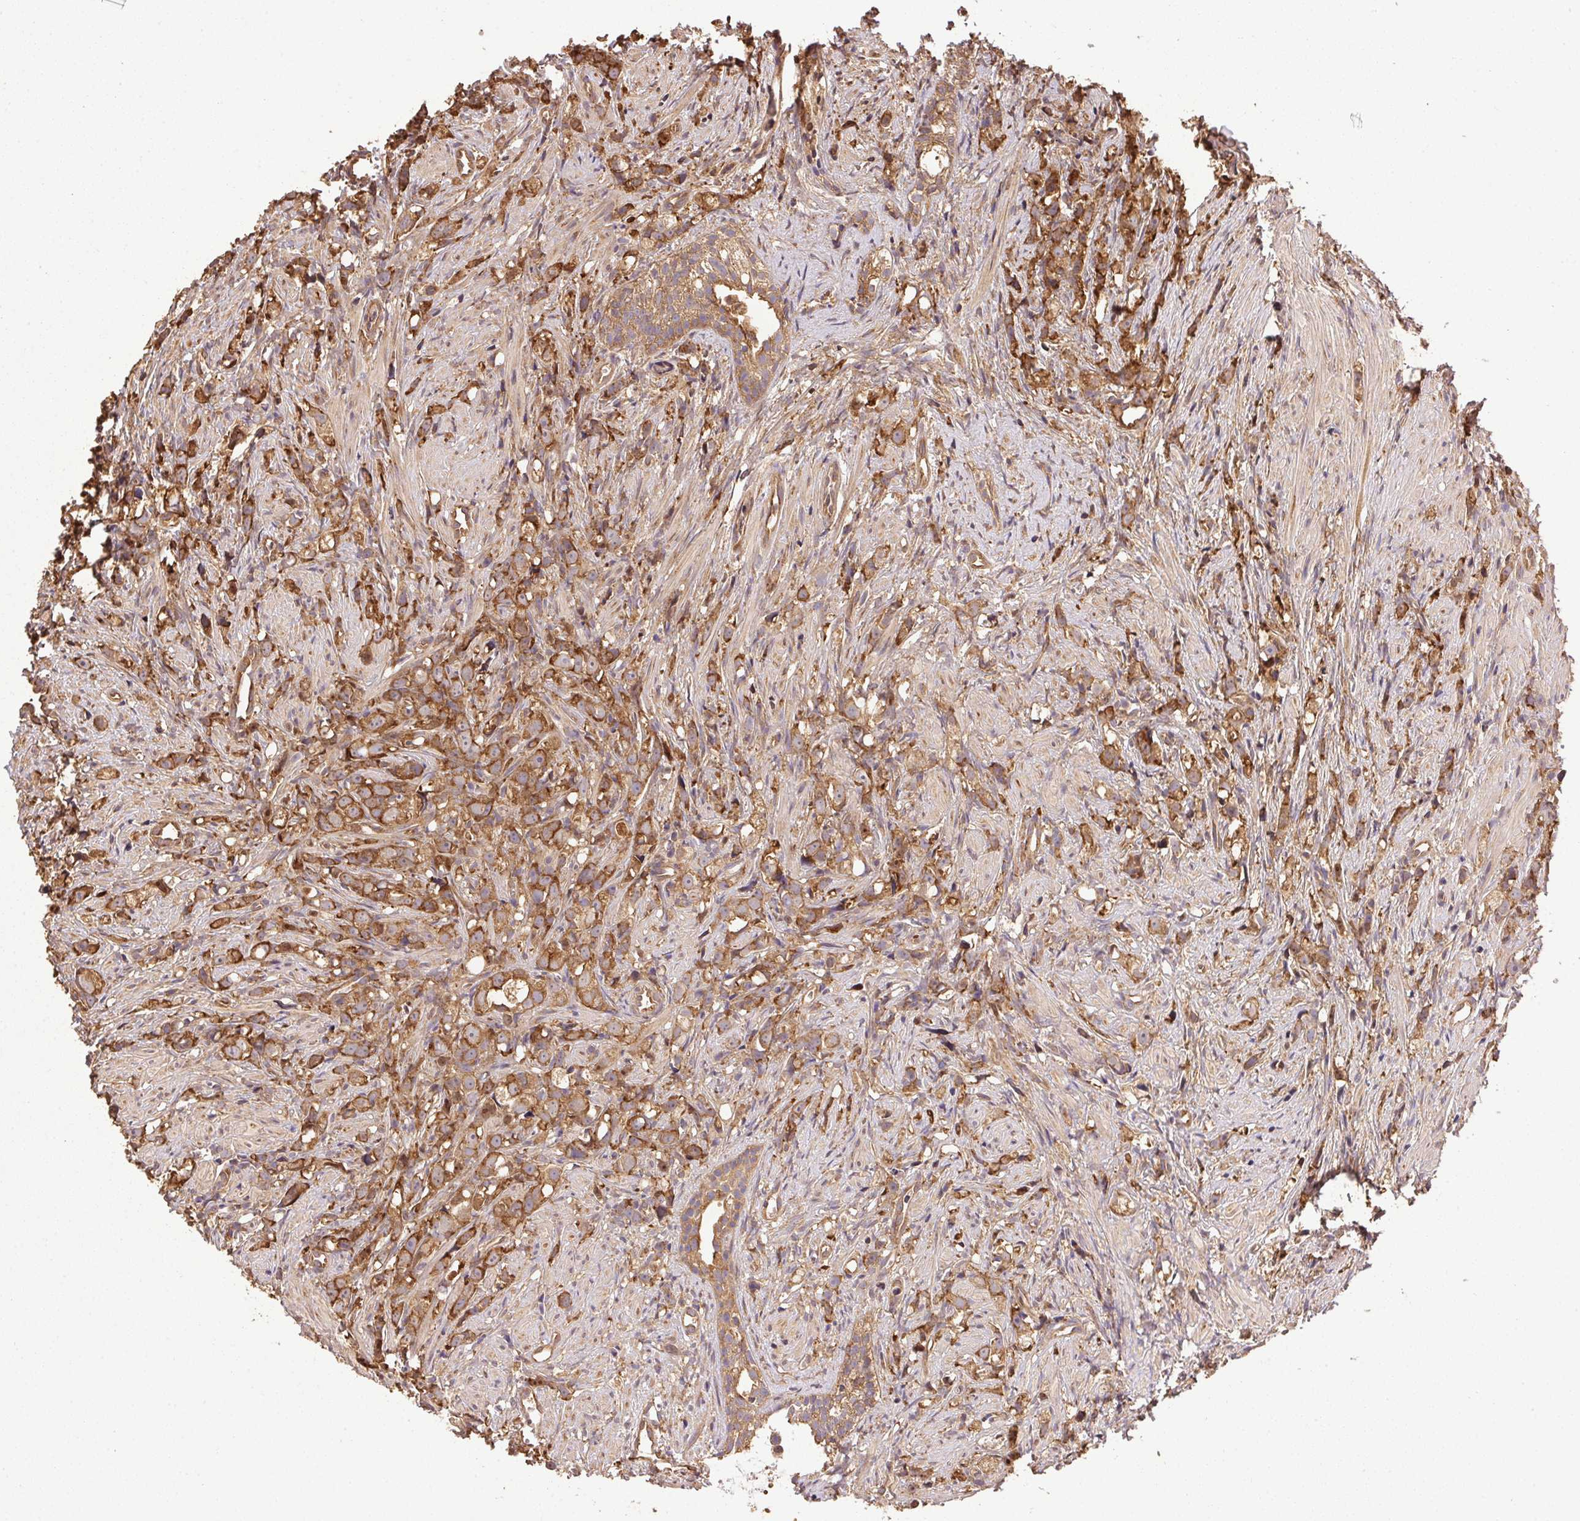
{"staining": {"intensity": "moderate", "quantity": ">75%", "location": "cytoplasmic/membranous,nuclear"}, "tissue": "prostate cancer", "cell_type": "Tumor cells", "image_type": "cancer", "snomed": [{"axis": "morphology", "description": "Adenocarcinoma, High grade"}, {"axis": "topography", "description": "Prostate"}], "caption": "Prostate cancer (high-grade adenocarcinoma) was stained to show a protein in brown. There is medium levels of moderate cytoplasmic/membranous and nuclear staining in about >75% of tumor cells.", "gene": "EIF2S1", "patient": {"sex": "male", "age": 75}}